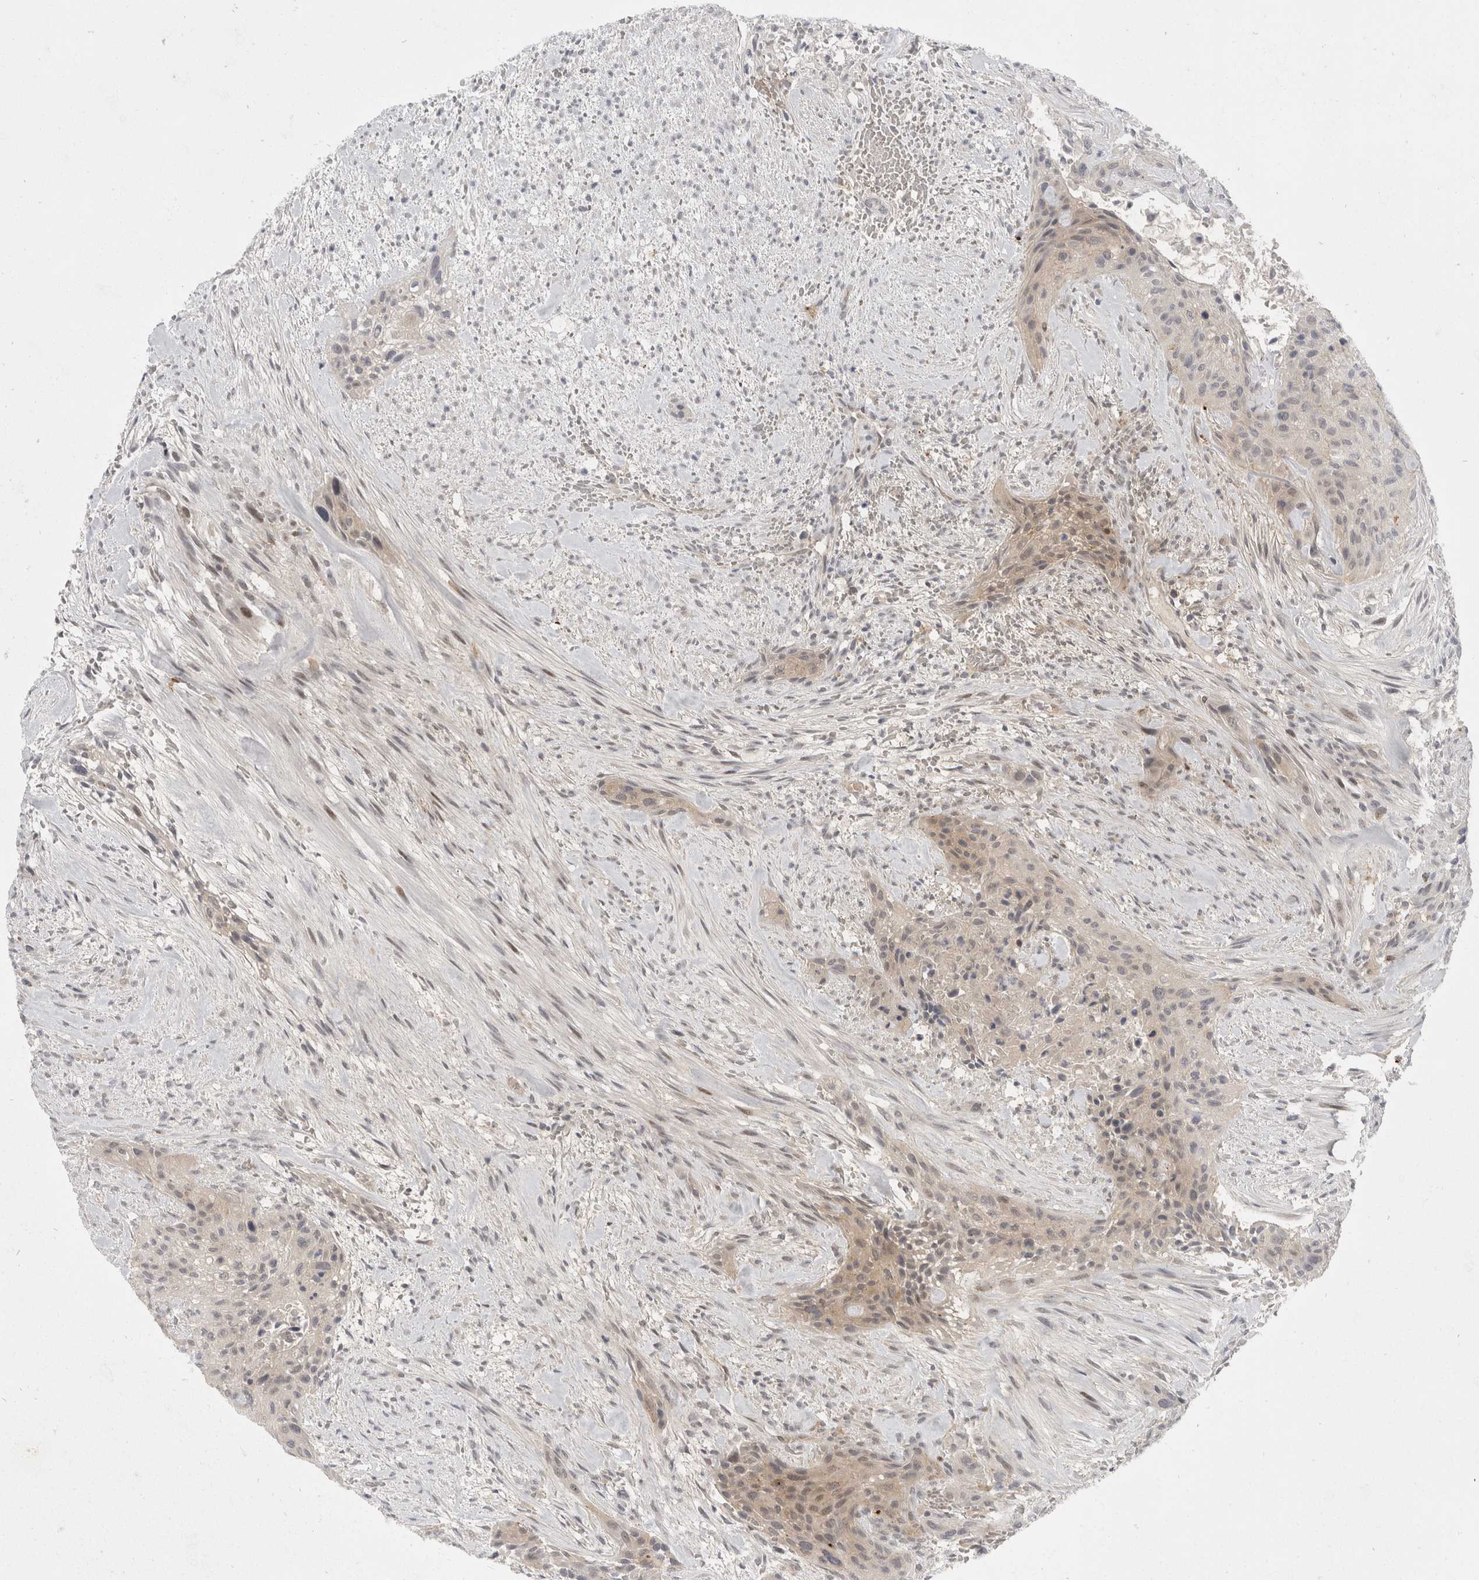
{"staining": {"intensity": "weak", "quantity": "25%-75%", "location": "cytoplasmic/membranous"}, "tissue": "urothelial cancer", "cell_type": "Tumor cells", "image_type": "cancer", "snomed": [{"axis": "morphology", "description": "Urothelial carcinoma, High grade"}, {"axis": "topography", "description": "Urinary bladder"}], "caption": "High-grade urothelial carcinoma stained for a protein (brown) demonstrates weak cytoplasmic/membranous positive staining in approximately 25%-75% of tumor cells.", "gene": "TOM1L2", "patient": {"sex": "male", "age": 35}}